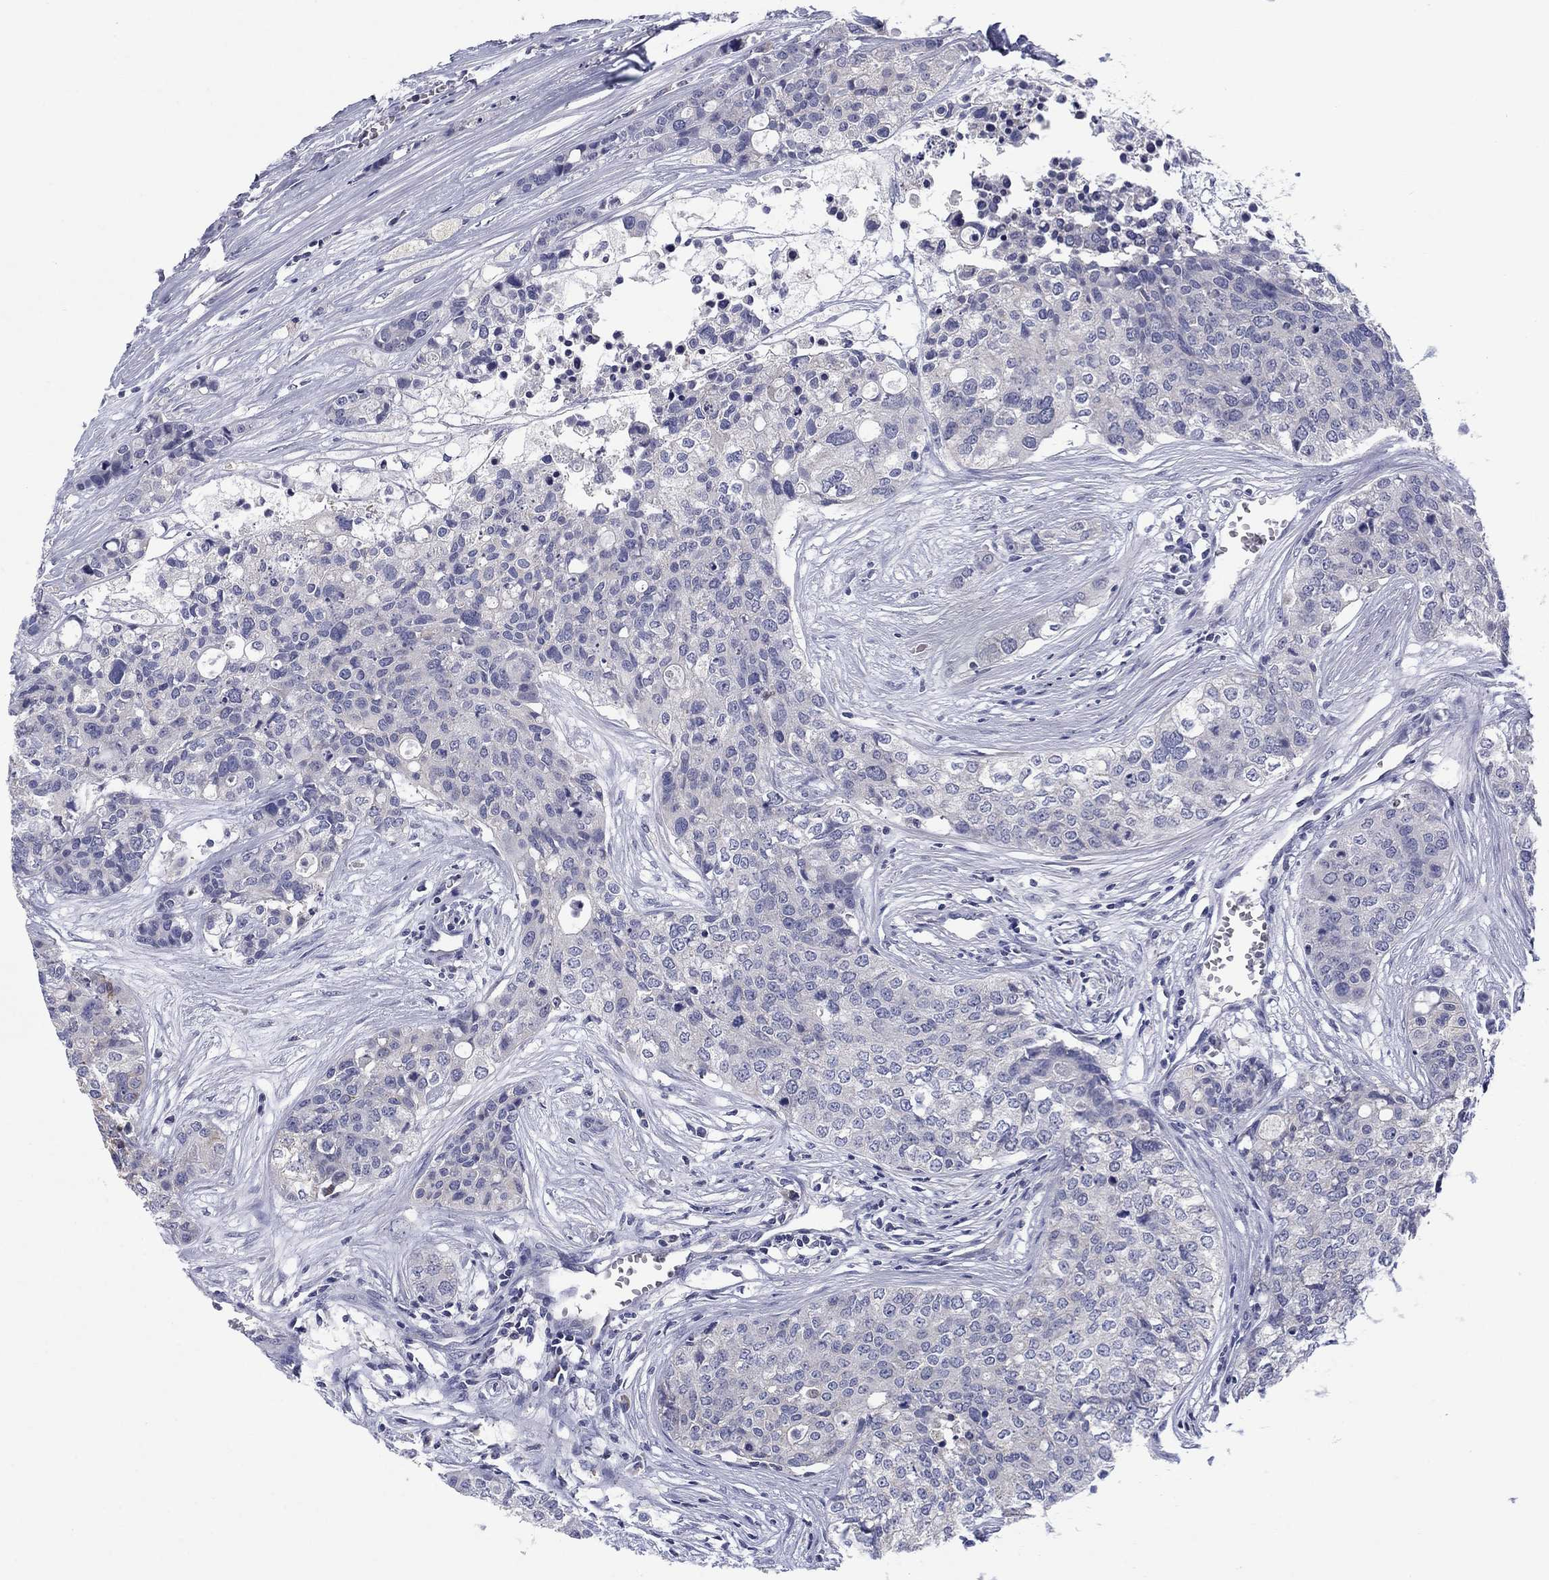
{"staining": {"intensity": "negative", "quantity": "none", "location": "none"}, "tissue": "carcinoid", "cell_type": "Tumor cells", "image_type": "cancer", "snomed": [{"axis": "morphology", "description": "Carcinoid, malignant, NOS"}, {"axis": "topography", "description": "Colon"}], "caption": "Tumor cells show no significant positivity in carcinoid (malignant).", "gene": "FRK", "patient": {"sex": "male", "age": 81}}